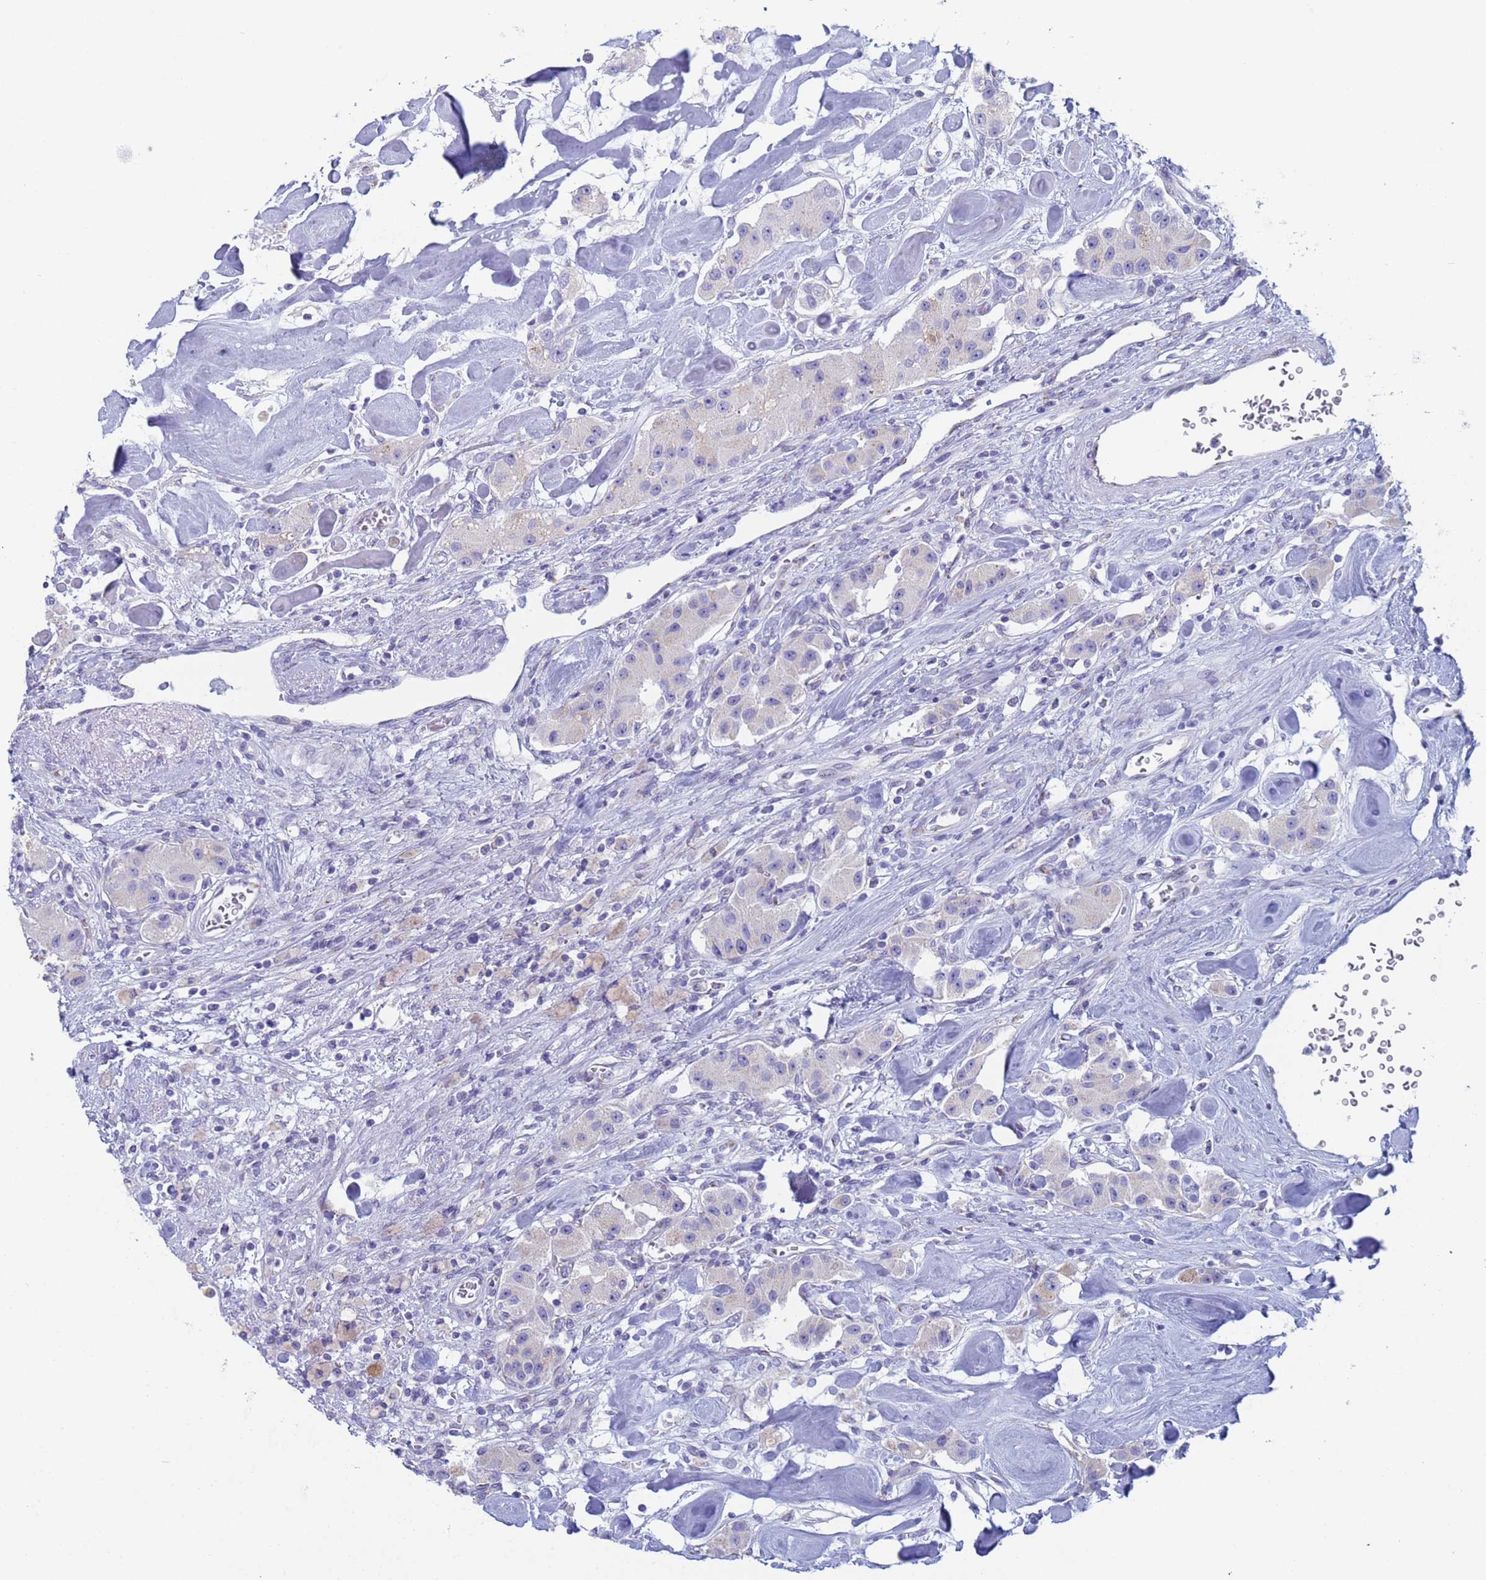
{"staining": {"intensity": "negative", "quantity": "none", "location": "none"}, "tissue": "carcinoid", "cell_type": "Tumor cells", "image_type": "cancer", "snomed": [{"axis": "morphology", "description": "Carcinoid, malignant, NOS"}, {"axis": "topography", "description": "Pancreas"}], "caption": "A histopathology image of human malignant carcinoid is negative for staining in tumor cells. Nuclei are stained in blue.", "gene": "CR1", "patient": {"sex": "male", "age": 41}}